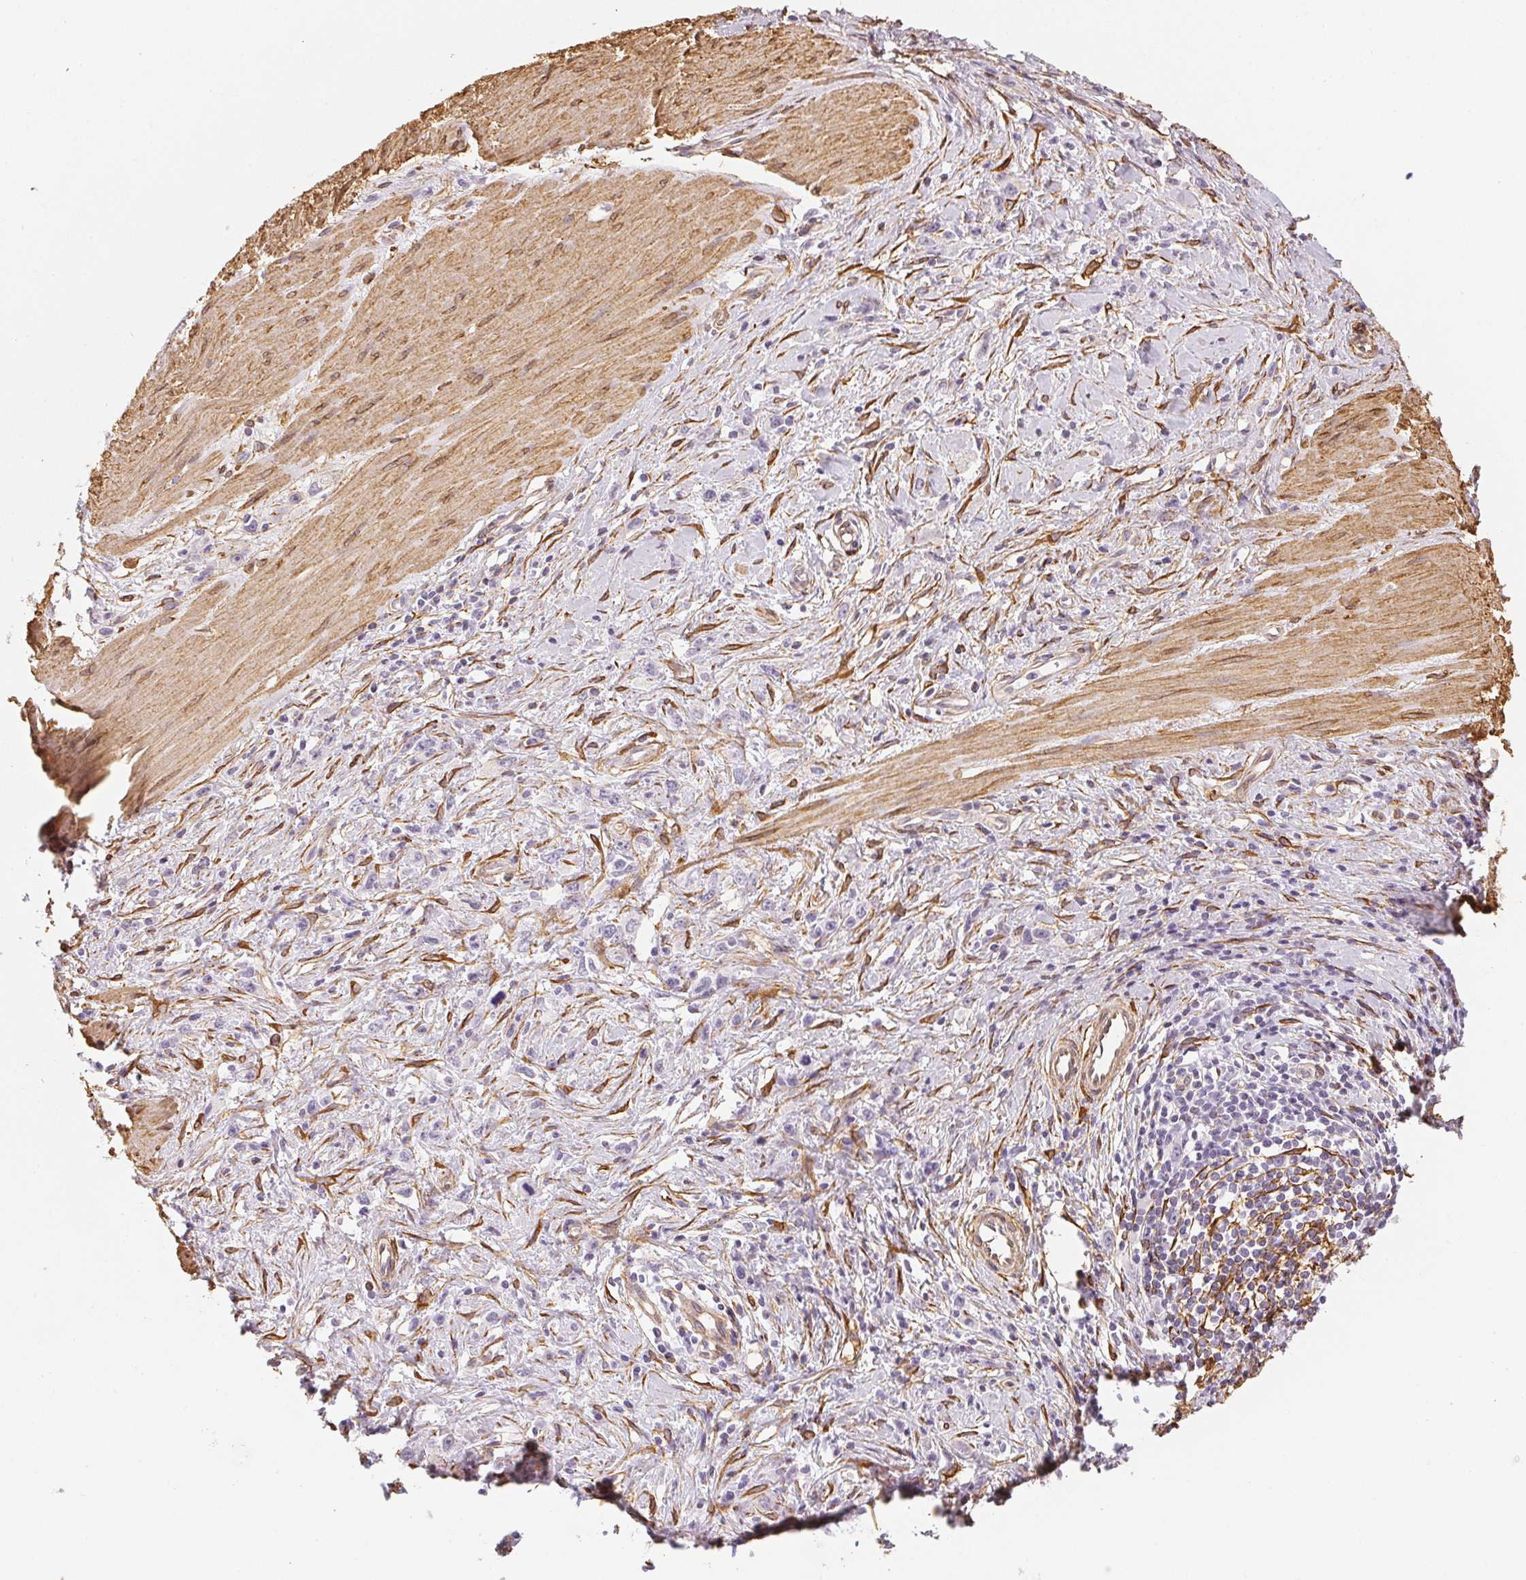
{"staining": {"intensity": "negative", "quantity": "none", "location": "none"}, "tissue": "stomach cancer", "cell_type": "Tumor cells", "image_type": "cancer", "snomed": [{"axis": "morphology", "description": "Adenocarcinoma, NOS"}, {"axis": "topography", "description": "Stomach"}], "caption": "The micrograph demonstrates no significant staining in tumor cells of stomach cancer (adenocarcinoma).", "gene": "RSBN1", "patient": {"sex": "male", "age": 47}}